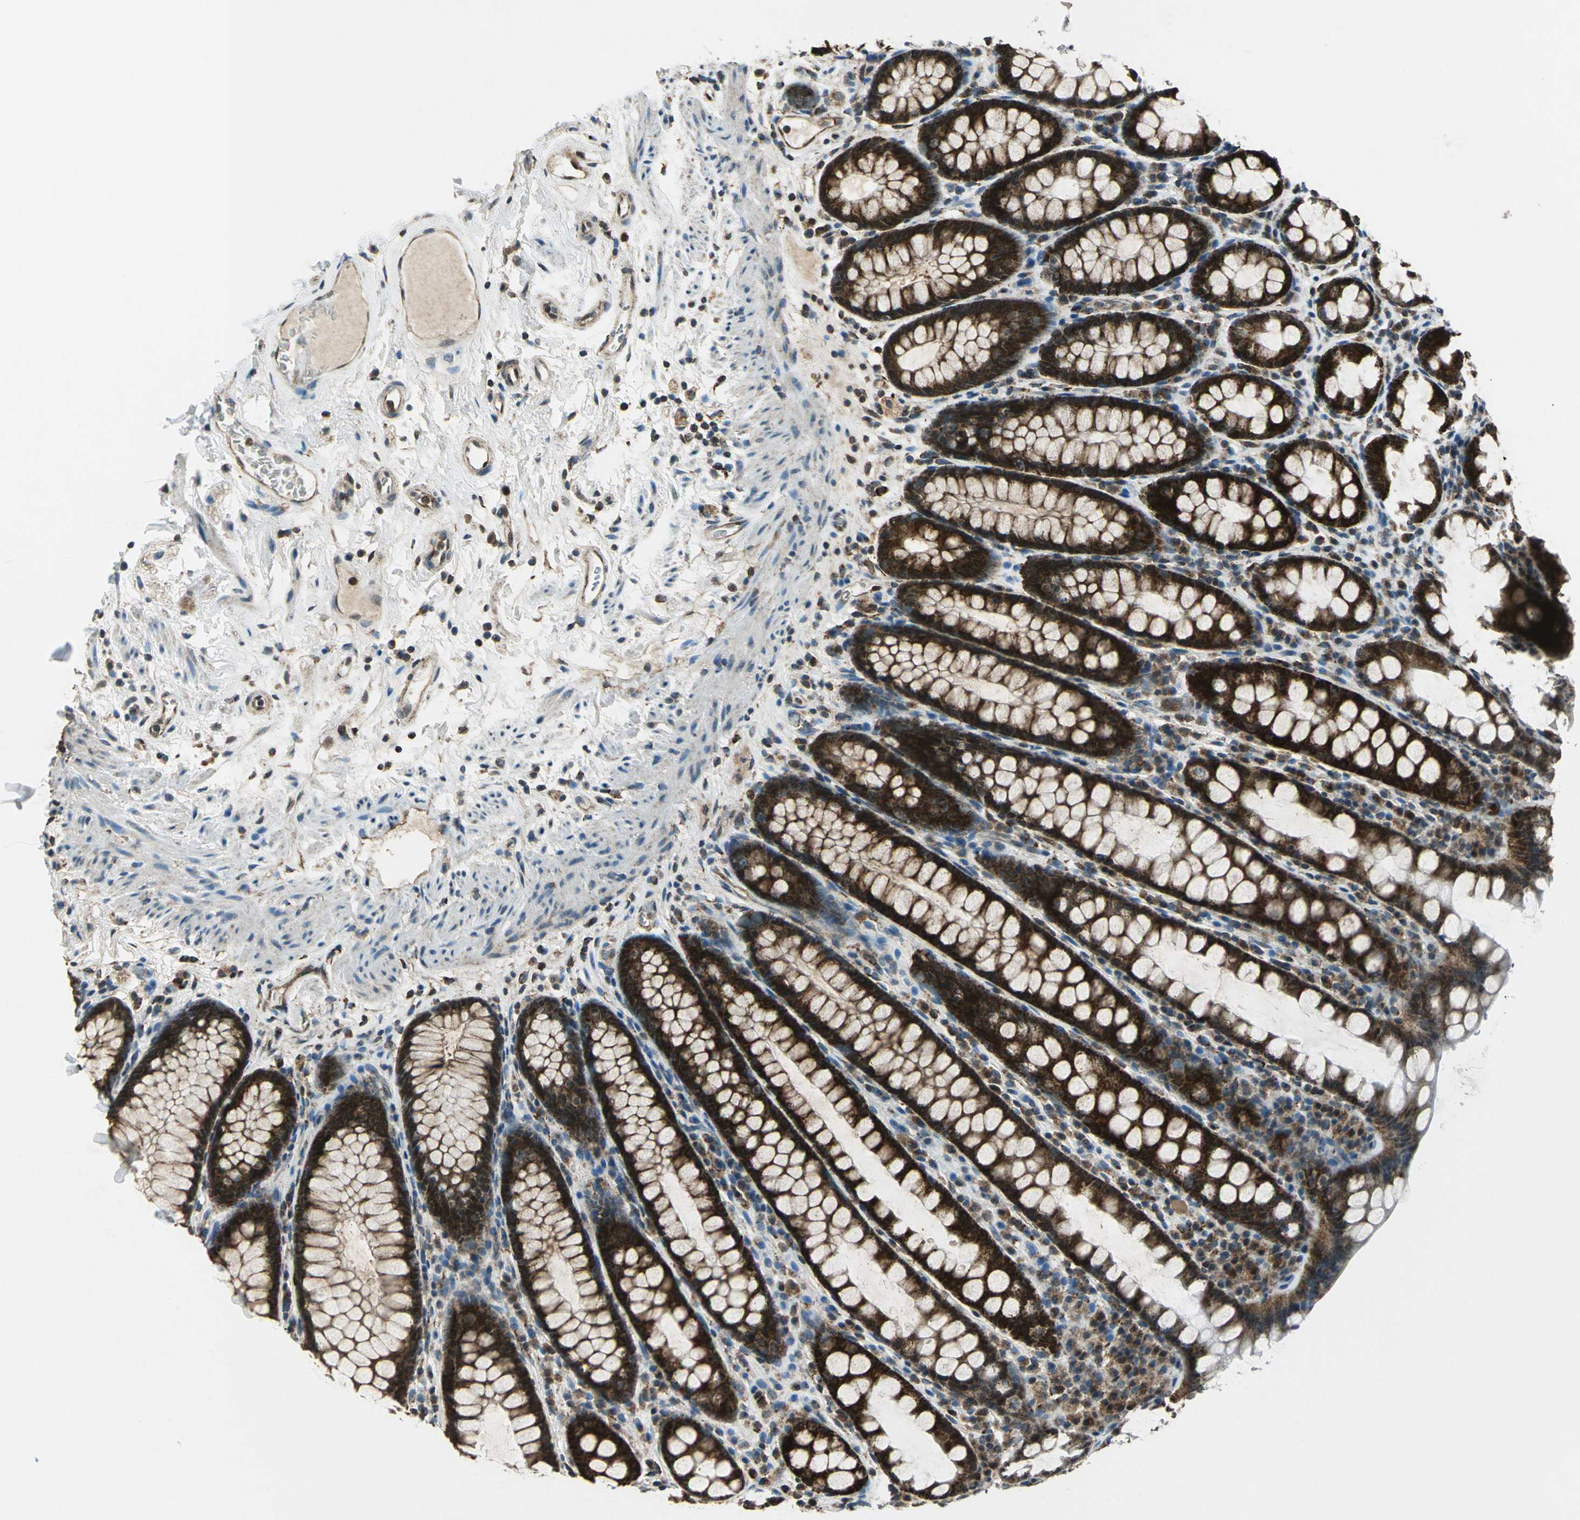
{"staining": {"intensity": "strong", "quantity": ">75%", "location": "cytoplasmic/membranous"}, "tissue": "rectum", "cell_type": "Glandular cells", "image_type": "normal", "snomed": [{"axis": "morphology", "description": "Normal tissue, NOS"}, {"axis": "topography", "description": "Rectum"}], "caption": "Strong cytoplasmic/membranous protein positivity is seen in about >75% of glandular cells in rectum.", "gene": "NUDT2", "patient": {"sex": "male", "age": 92}}